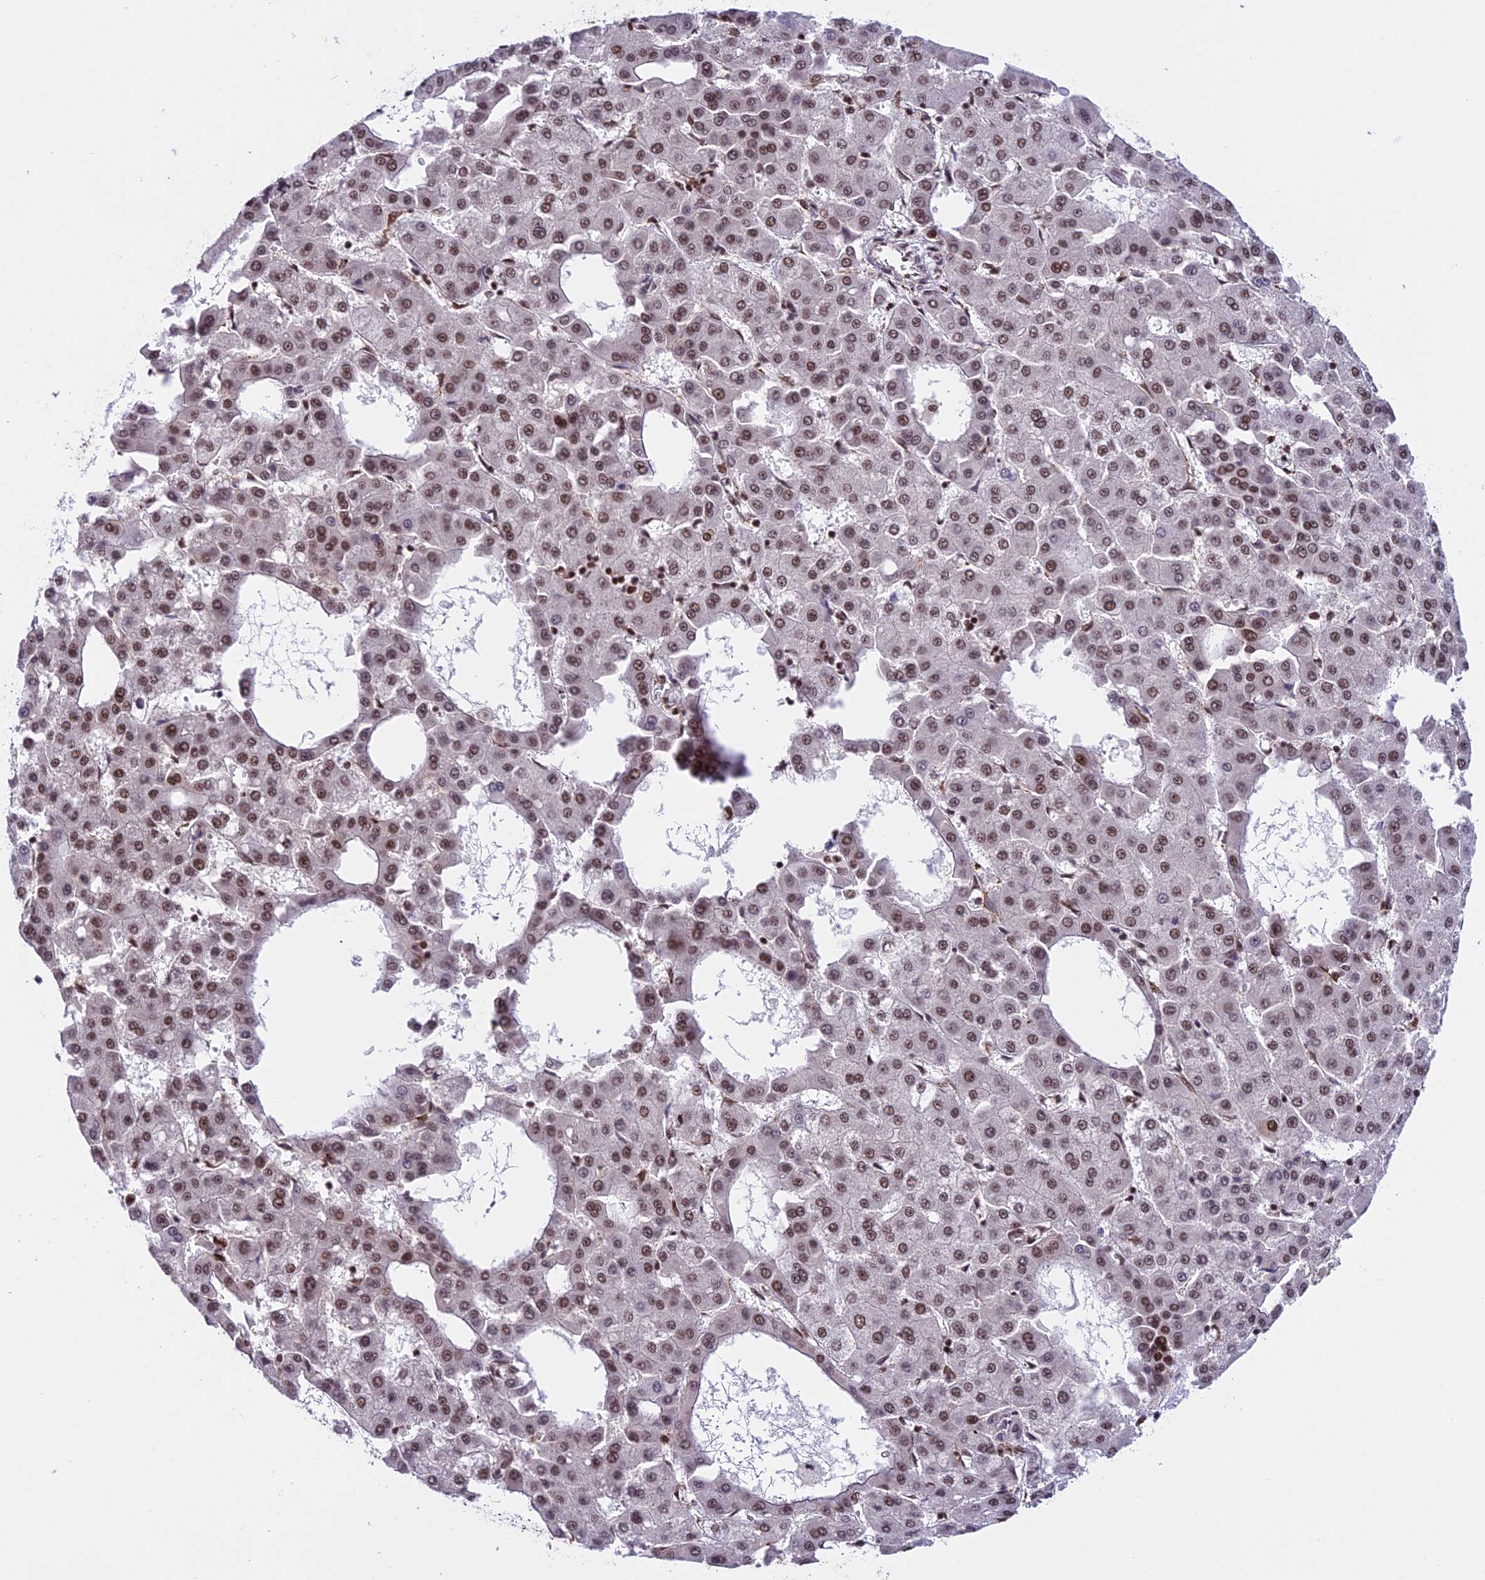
{"staining": {"intensity": "moderate", "quantity": "25%-75%", "location": "nuclear"}, "tissue": "liver cancer", "cell_type": "Tumor cells", "image_type": "cancer", "snomed": [{"axis": "morphology", "description": "Carcinoma, Hepatocellular, NOS"}, {"axis": "topography", "description": "Liver"}], "caption": "Immunohistochemistry (IHC) histopathology image of neoplastic tissue: liver cancer stained using IHC displays medium levels of moderate protein expression localized specifically in the nuclear of tumor cells, appearing as a nuclear brown color.", "gene": "RAMAC", "patient": {"sex": "male", "age": 47}}